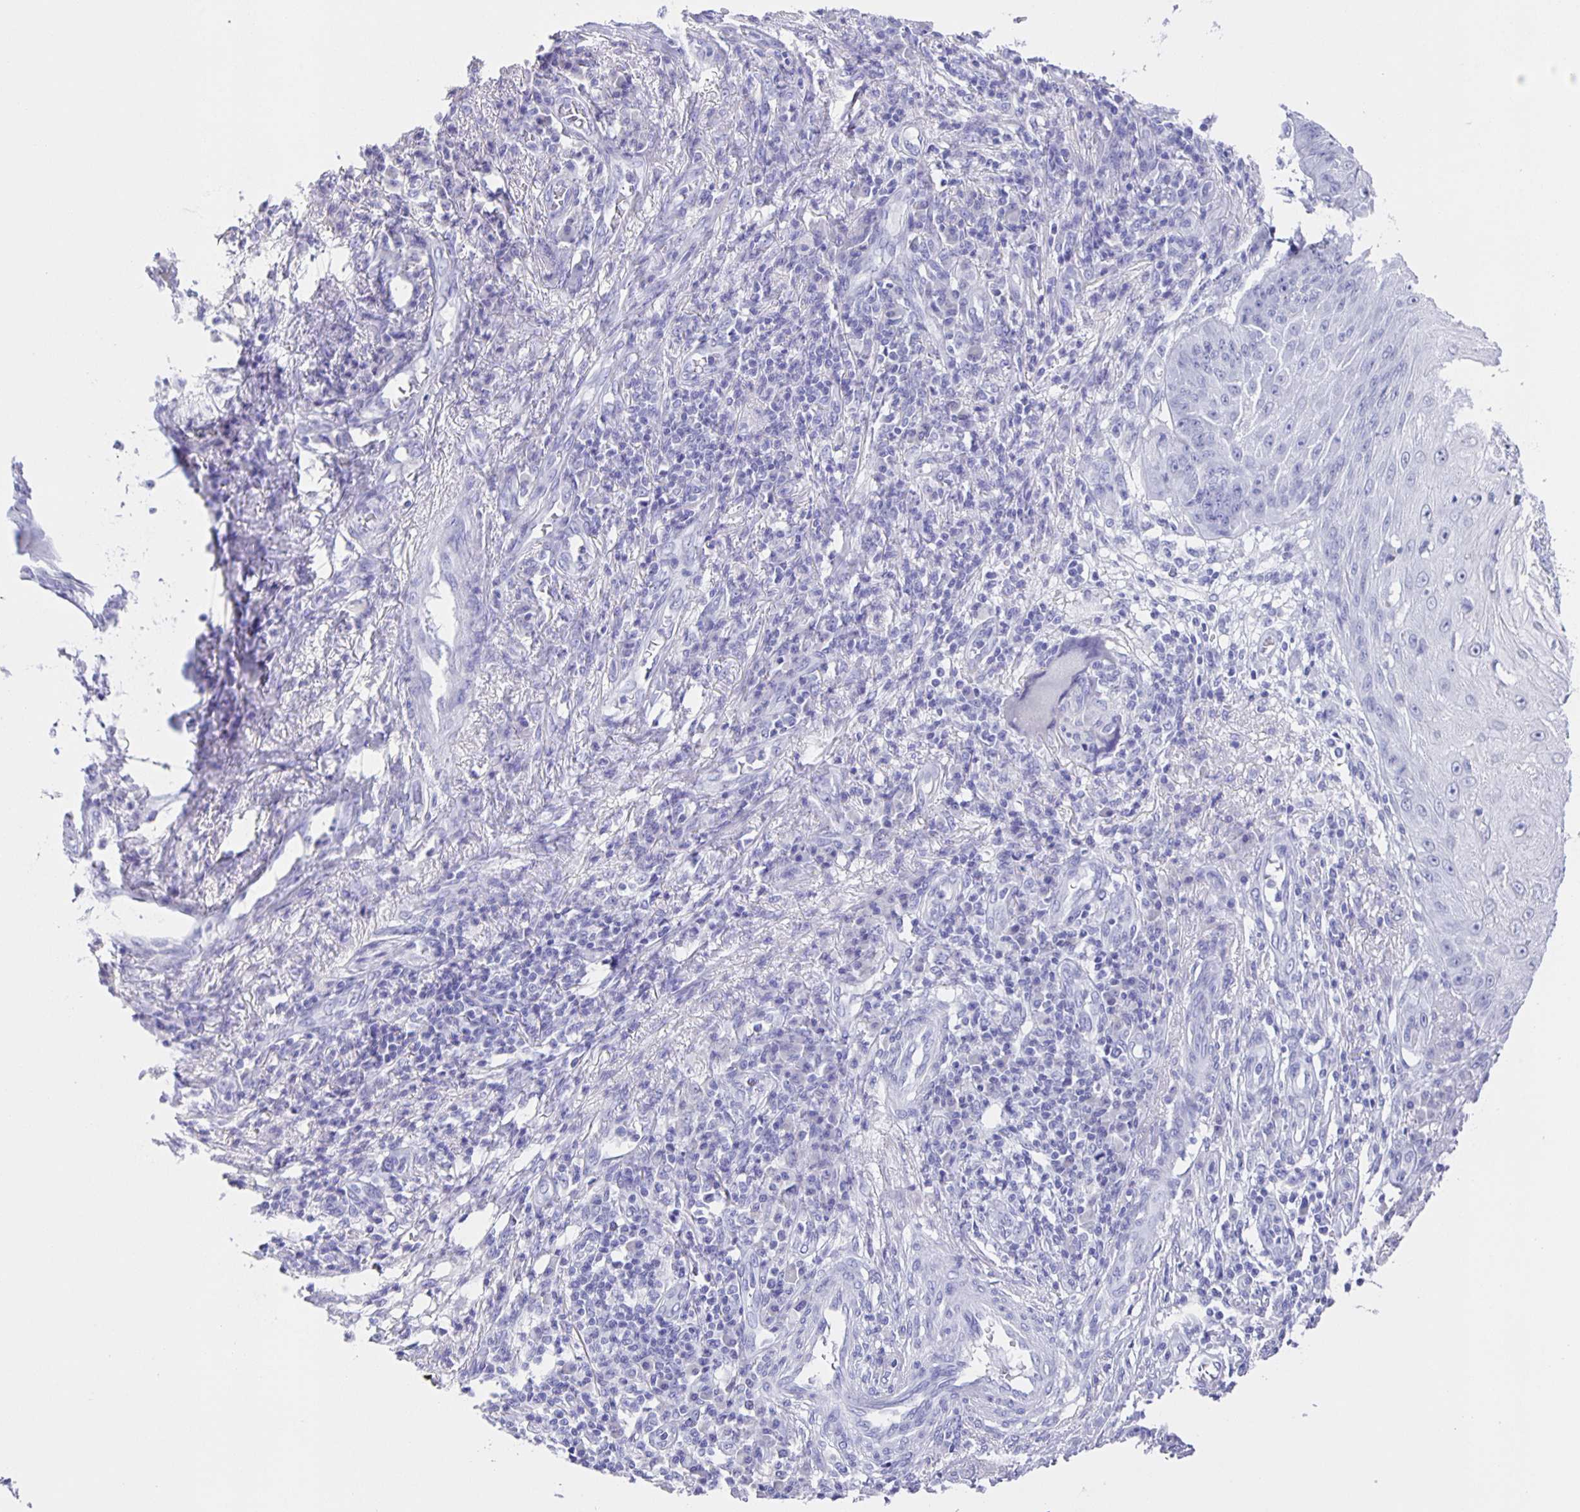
{"staining": {"intensity": "negative", "quantity": "none", "location": "none"}, "tissue": "skin cancer", "cell_type": "Tumor cells", "image_type": "cancer", "snomed": [{"axis": "morphology", "description": "Squamous cell carcinoma, NOS"}, {"axis": "topography", "description": "Skin"}], "caption": "Tumor cells show no significant expression in skin squamous cell carcinoma. (DAB immunohistochemistry (IHC), high magnification).", "gene": "GUCA2A", "patient": {"sex": "male", "age": 70}}